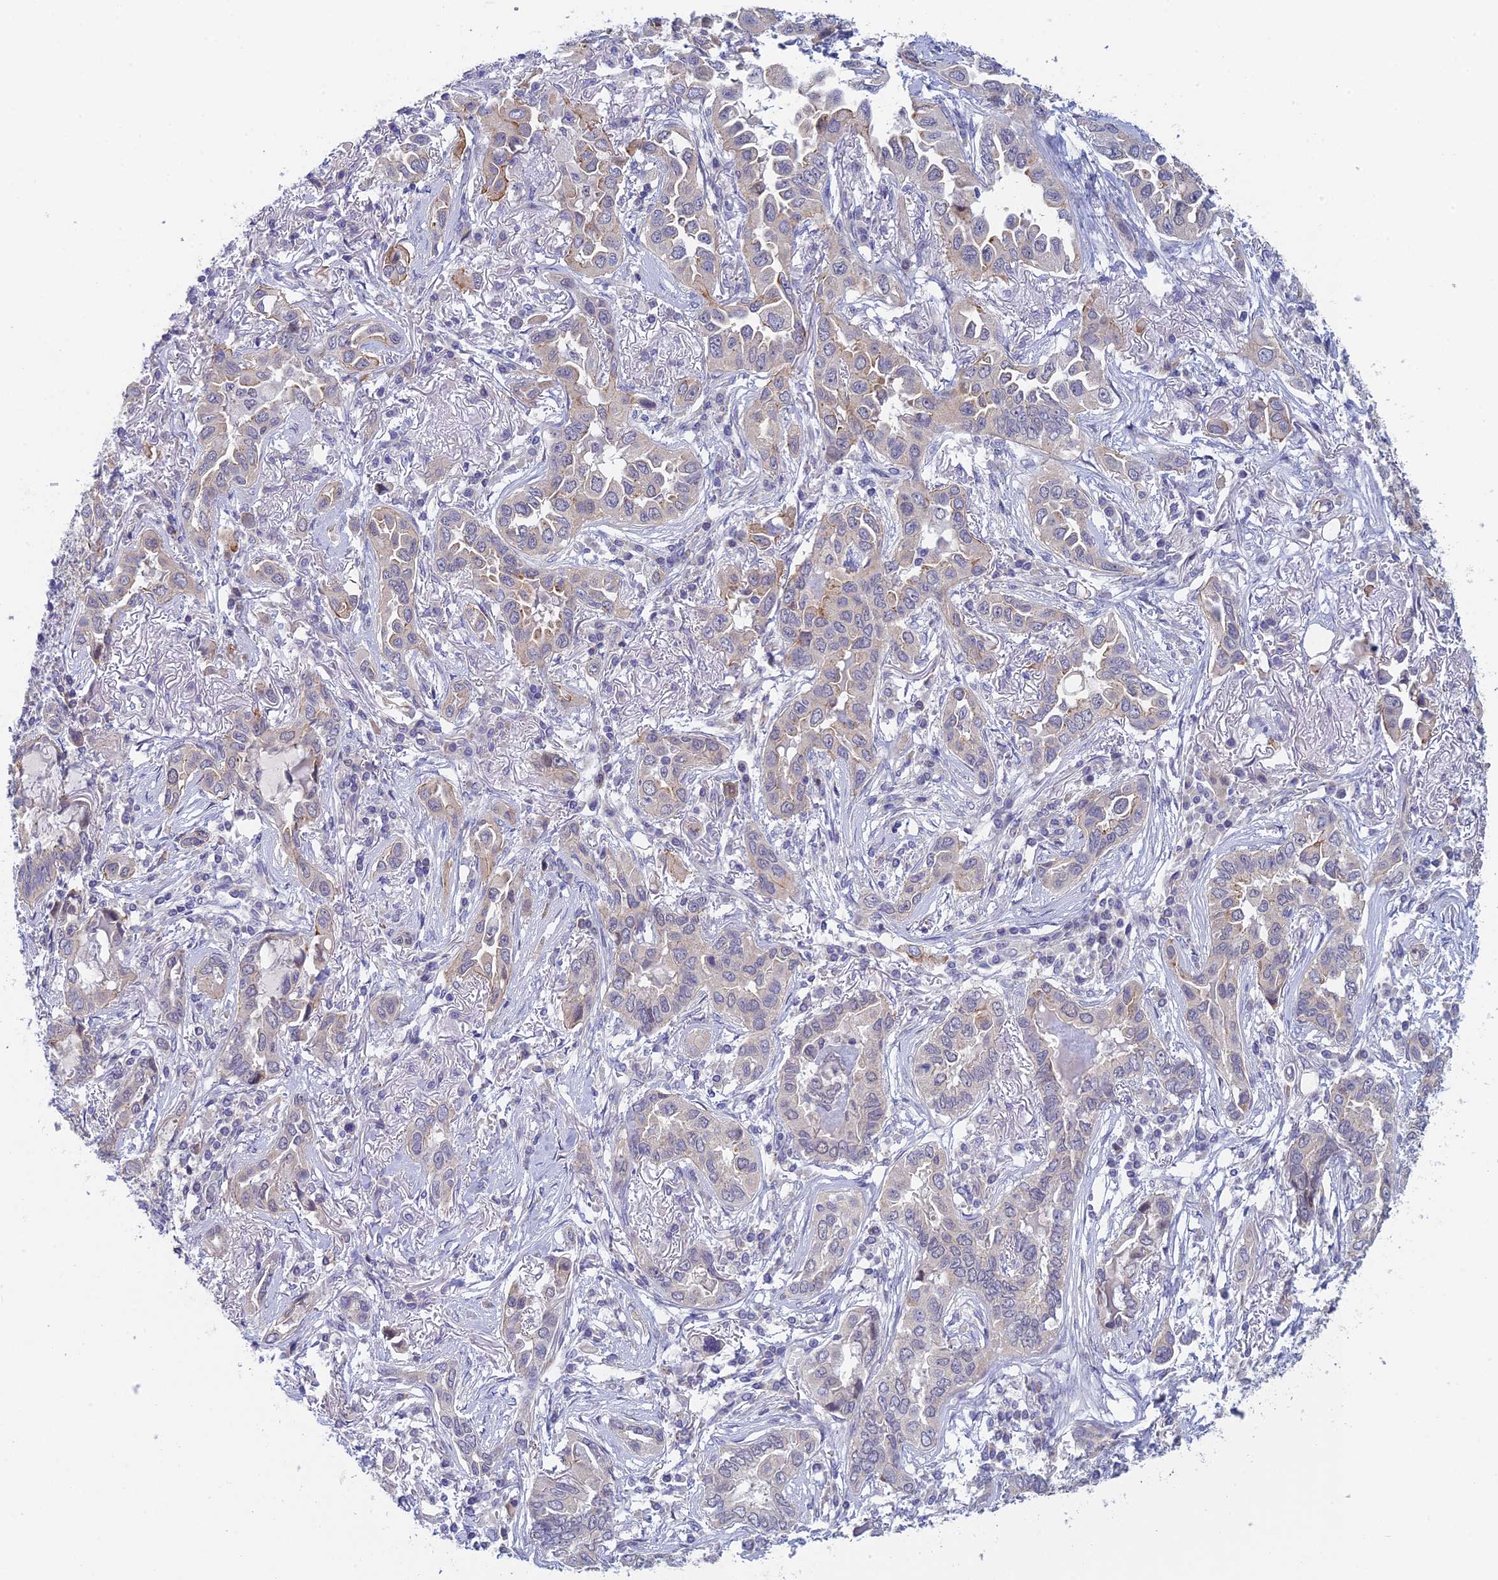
{"staining": {"intensity": "weak", "quantity": "<25%", "location": "cytoplasmic/membranous"}, "tissue": "lung cancer", "cell_type": "Tumor cells", "image_type": "cancer", "snomed": [{"axis": "morphology", "description": "Adenocarcinoma, NOS"}, {"axis": "topography", "description": "Lung"}], "caption": "Immunohistochemistry (IHC) of human adenocarcinoma (lung) demonstrates no expression in tumor cells. (Brightfield microscopy of DAB (3,3'-diaminobenzidine) immunohistochemistry at high magnification).", "gene": "GIPC1", "patient": {"sex": "female", "age": 76}}